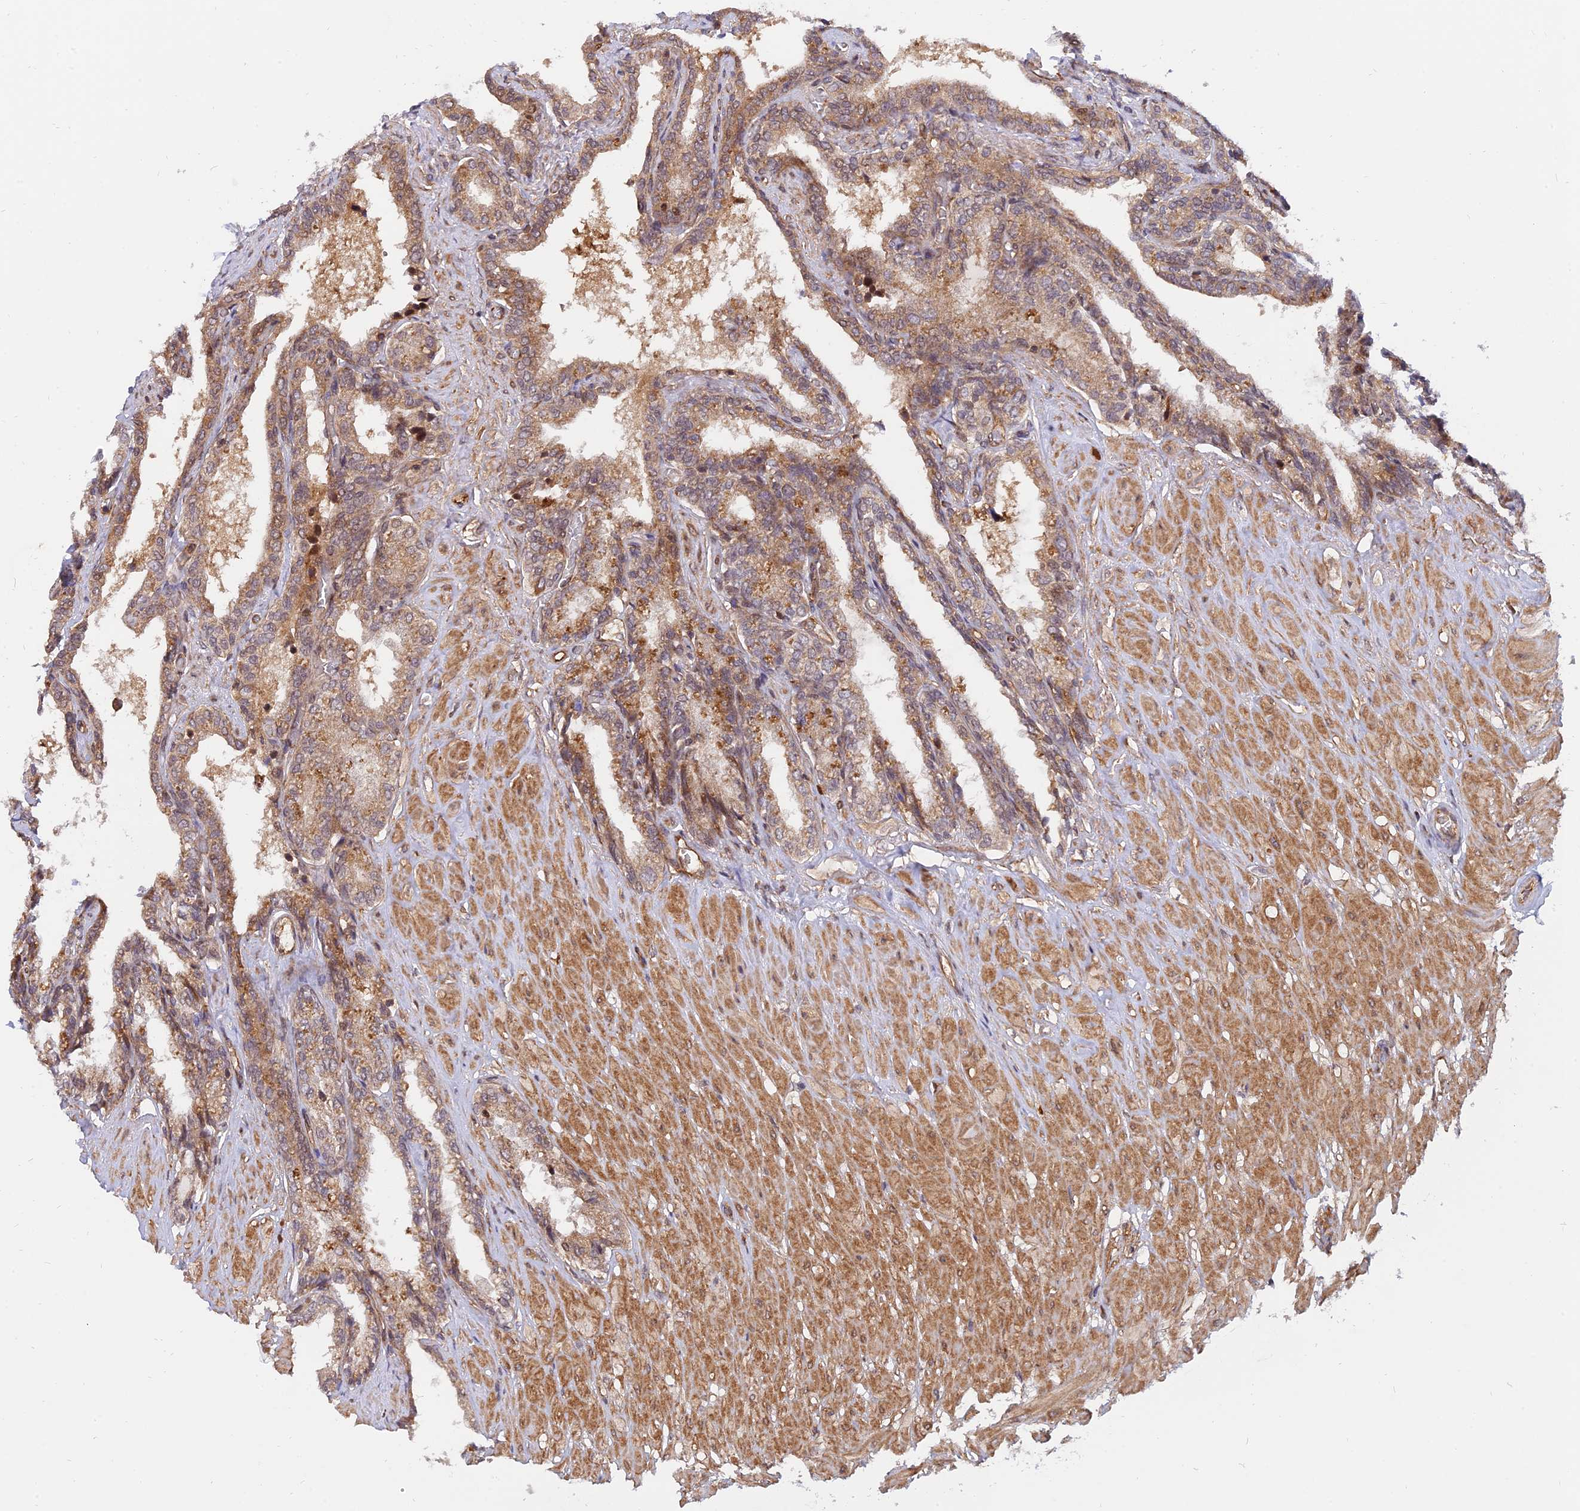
{"staining": {"intensity": "moderate", "quantity": ">75%", "location": "cytoplasmic/membranous"}, "tissue": "seminal vesicle", "cell_type": "Glandular cells", "image_type": "normal", "snomed": [{"axis": "morphology", "description": "Normal tissue, NOS"}, {"axis": "topography", "description": "Seminal veicle"}], "caption": "Immunohistochemistry photomicrograph of normal seminal vesicle: seminal vesicle stained using IHC exhibits medium levels of moderate protein expression localized specifically in the cytoplasmic/membranous of glandular cells, appearing as a cytoplasmic/membranous brown color.", "gene": "WDR41", "patient": {"sex": "male", "age": 46}}